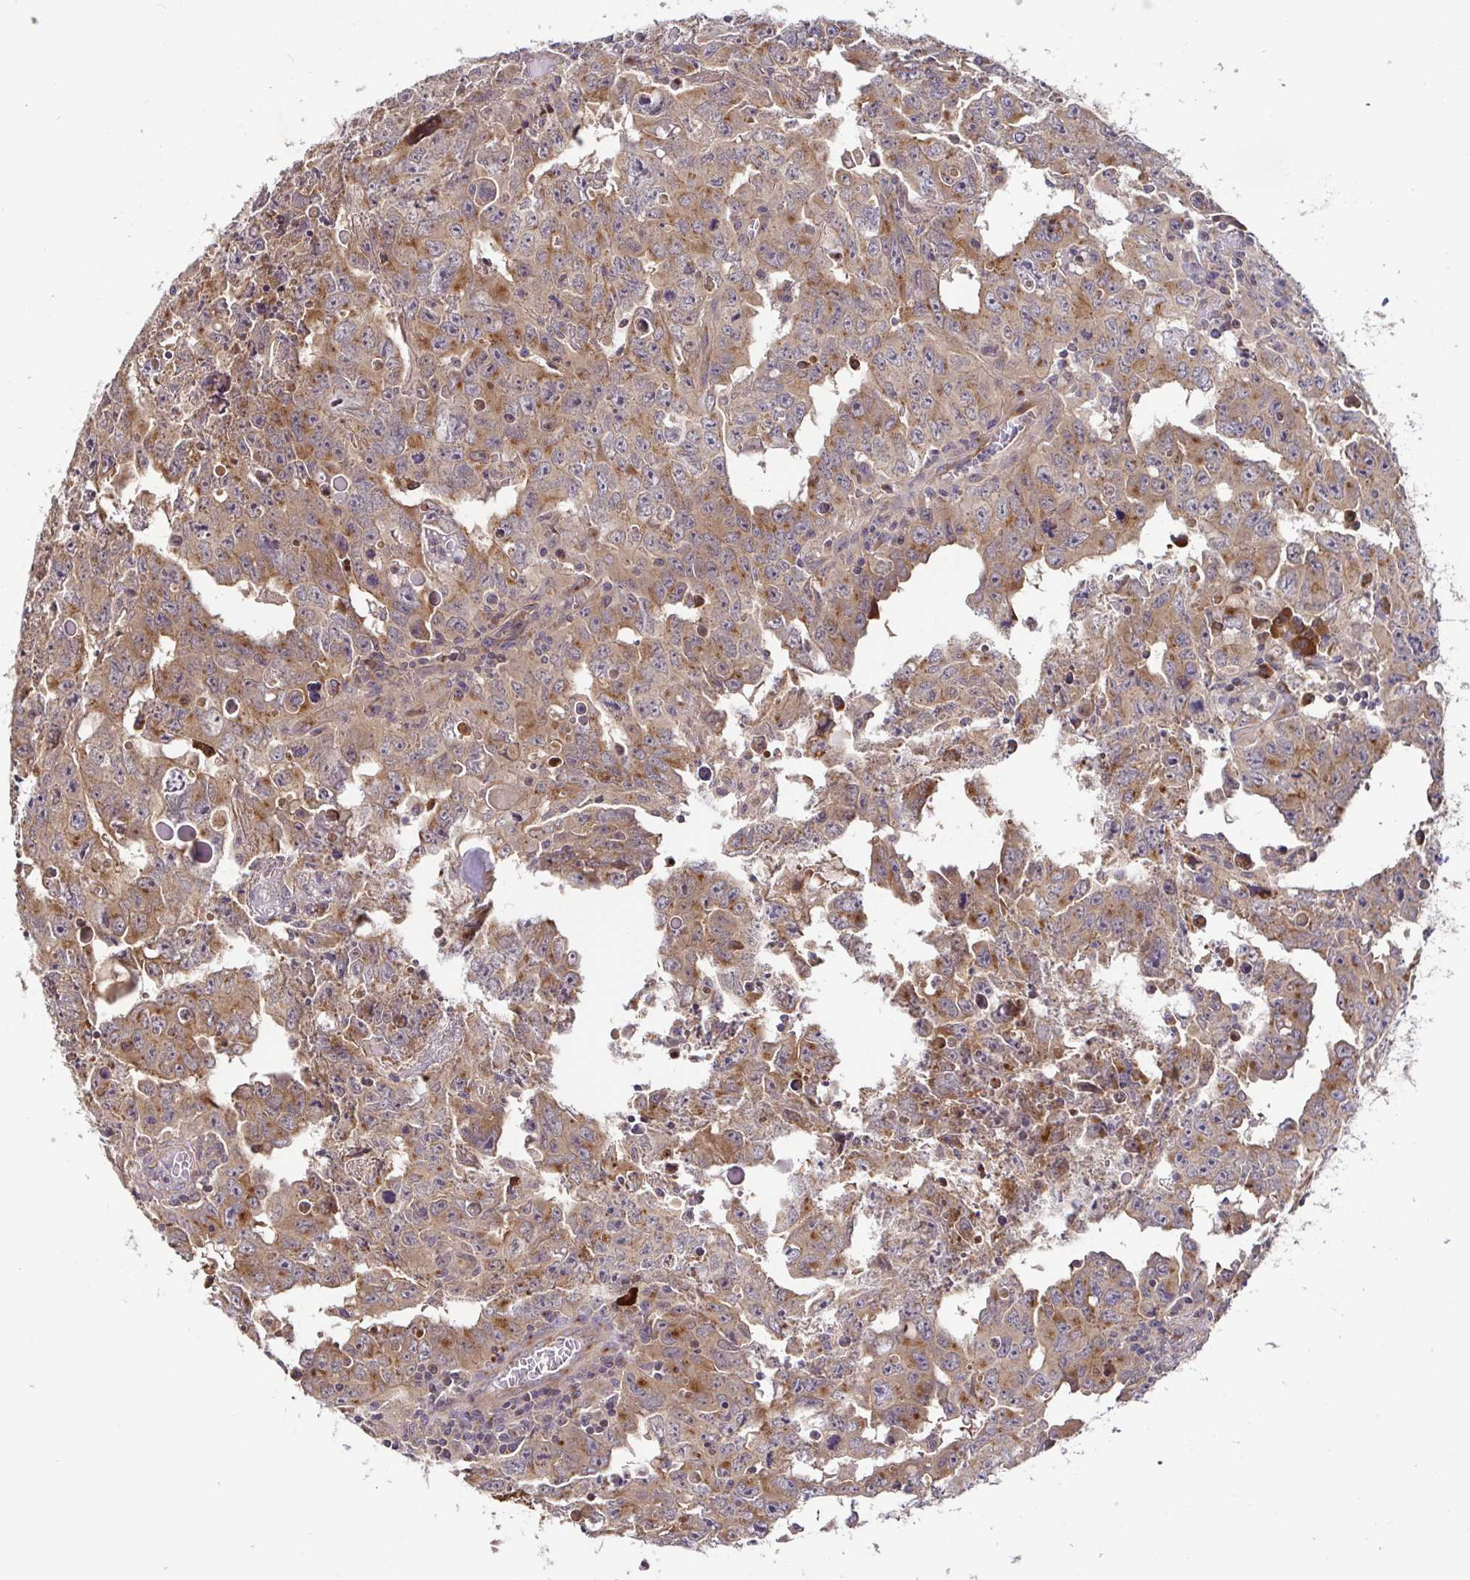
{"staining": {"intensity": "weak", "quantity": ">75%", "location": "cytoplasmic/membranous"}, "tissue": "testis cancer", "cell_type": "Tumor cells", "image_type": "cancer", "snomed": [{"axis": "morphology", "description": "Carcinoma, Embryonal, NOS"}, {"axis": "topography", "description": "Testis"}], "caption": "Immunohistochemistry (IHC) of testis cancer shows low levels of weak cytoplasmic/membranous positivity in approximately >75% of tumor cells.", "gene": "ELP1", "patient": {"sex": "male", "age": 22}}